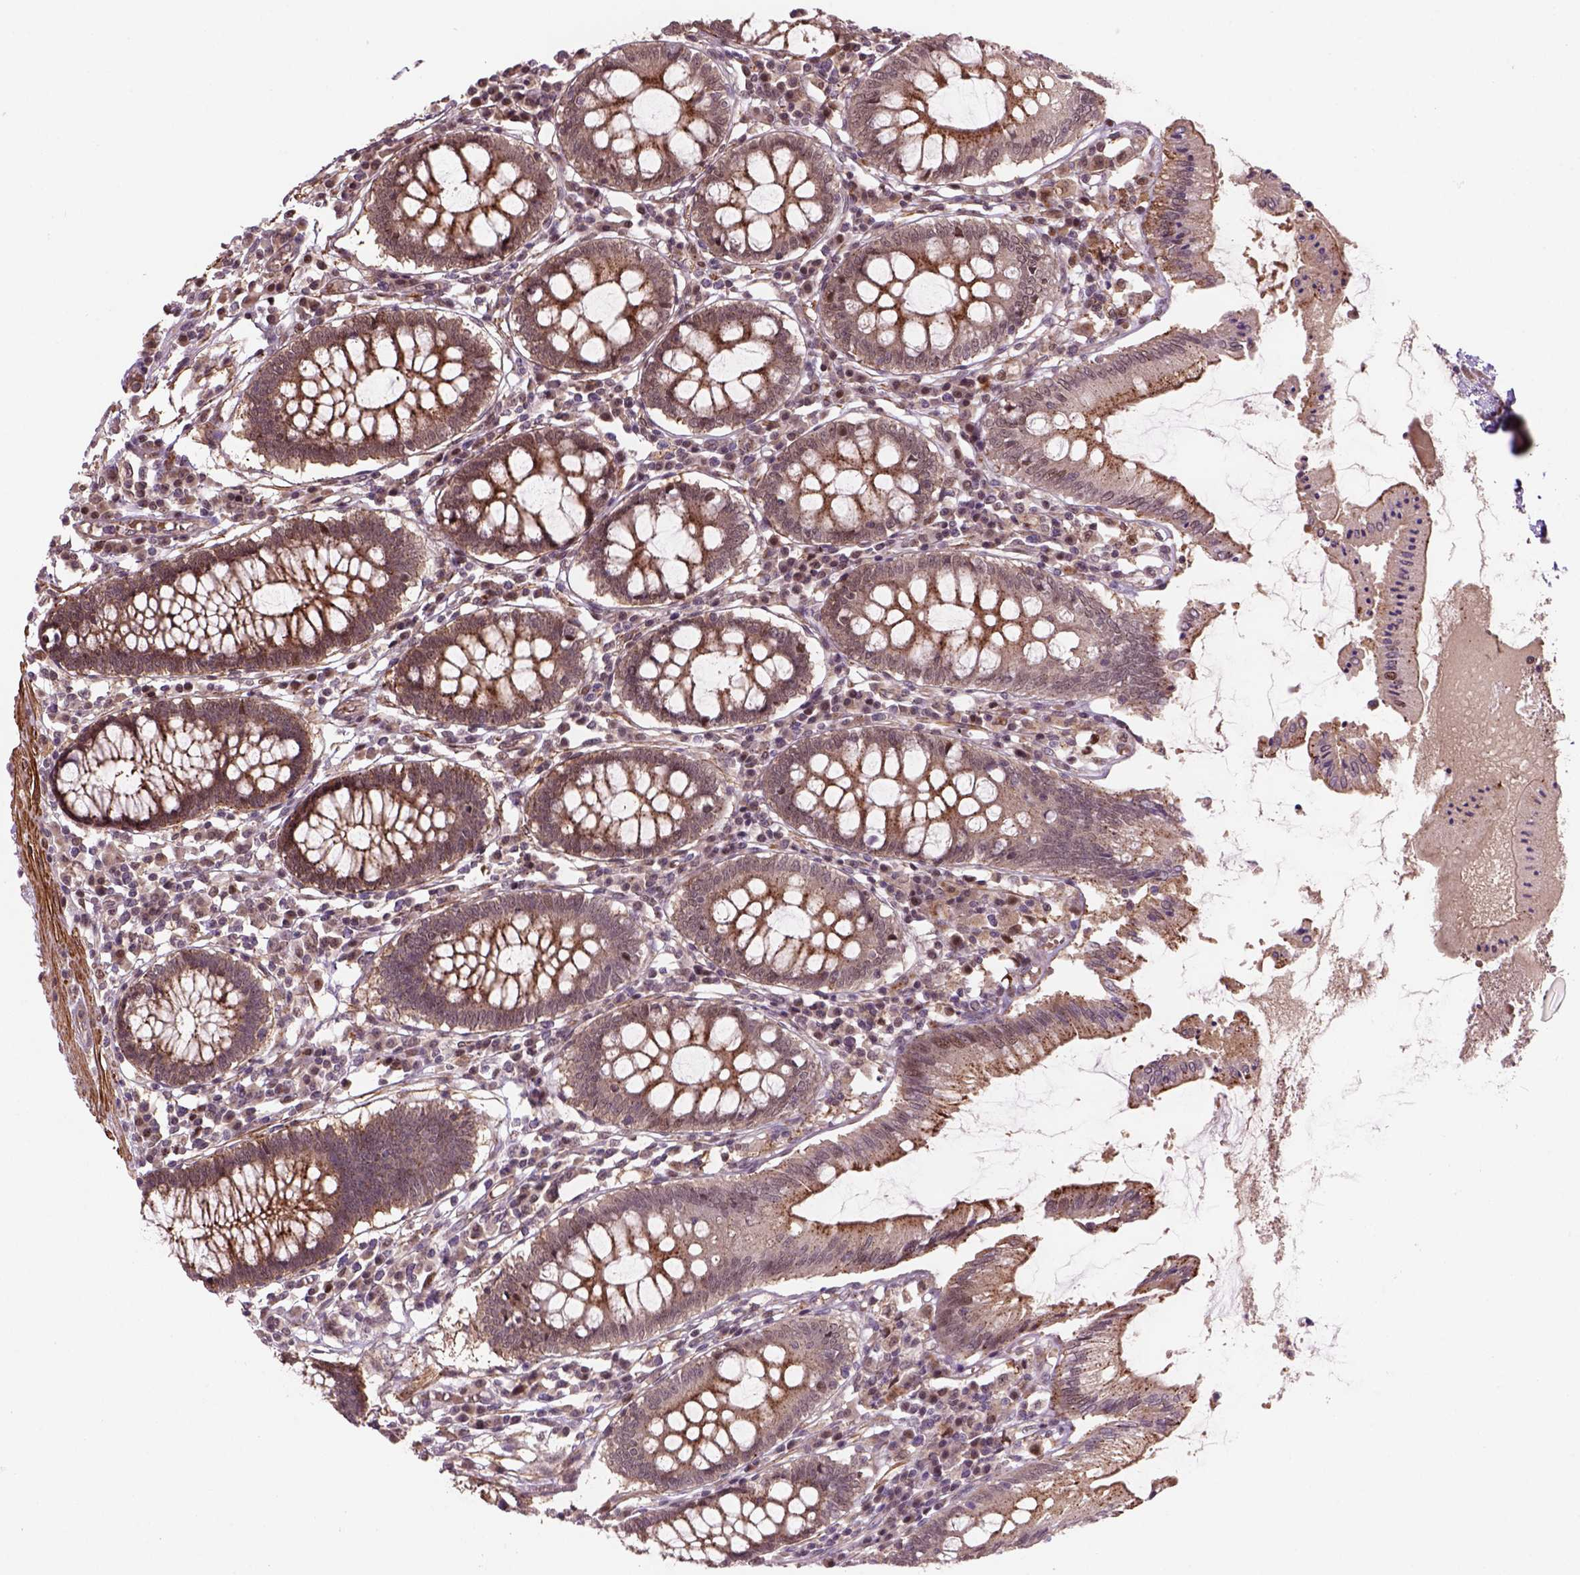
{"staining": {"intensity": "moderate", "quantity": ">75%", "location": "cytoplasmic/membranous"}, "tissue": "colon", "cell_type": "Endothelial cells", "image_type": "normal", "snomed": [{"axis": "morphology", "description": "Normal tissue, NOS"}, {"axis": "morphology", "description": "Adenocarcinoma, NOS"}, {"axis": "topography", "description": "Colon"}], "caption": "Normal colon was stained to show a protein in brown. There is medium levels of moderate cytoplasmic/membranous expression in about >75% of endothelial cells.", "gene": "PSMD11", "patient": {"sex": "male", "age": 83}}